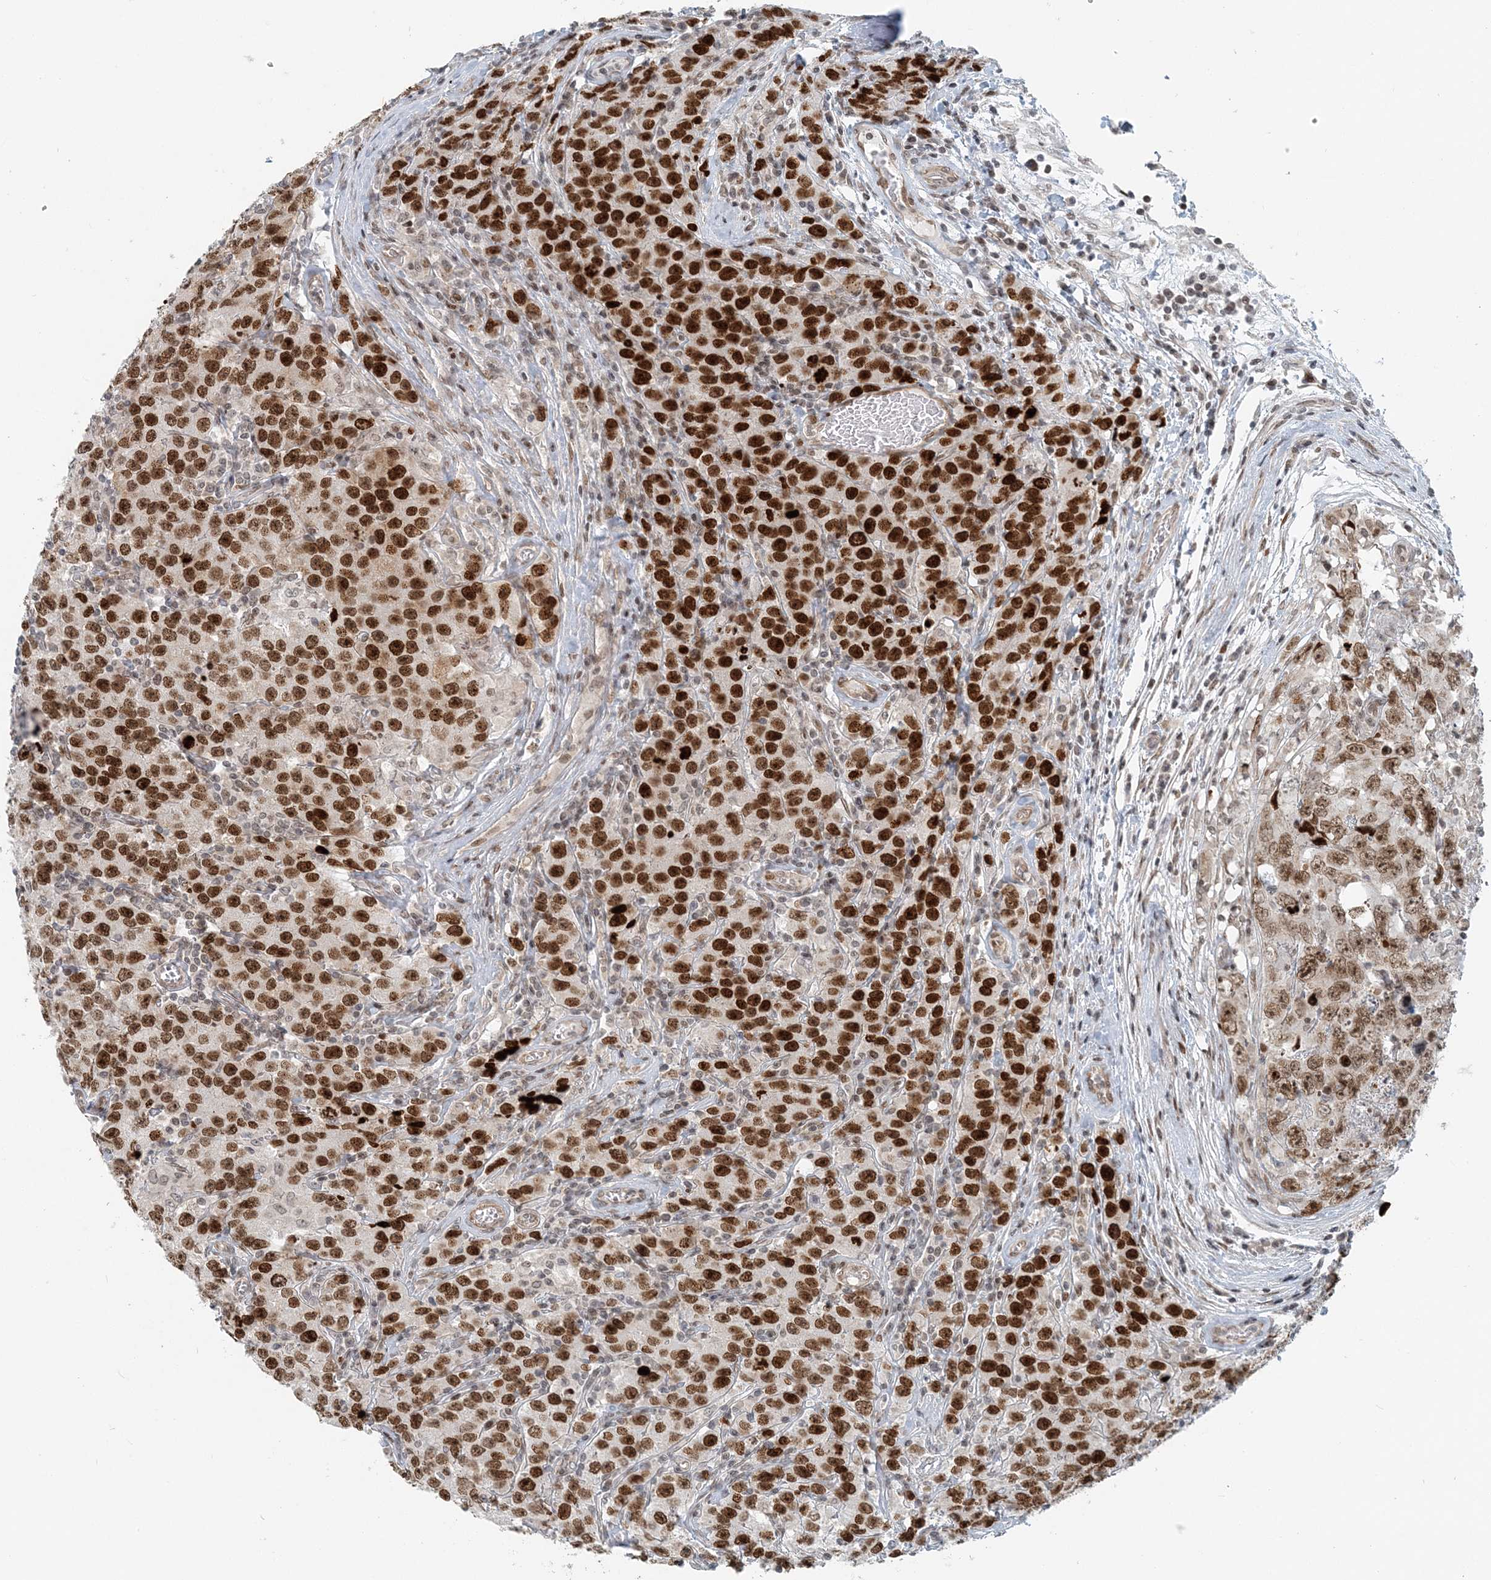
{"staining": {"intensity": "strong", "quantity": ">75%", "location": "nuclear"}, "tissue": "testis cancer", "cell_type": "Tumor cells", "image_type": "cancer", "snomed": [{"axis": "morphology", "description": "Seminoma, NOS"}, {"axis": "morphology", "description": "Carcinoma, Embryonal, NOS"}, {"axis": "topography", "description": "Testis"}], "caption": "High-power microscopy captured an immunohistochemistry (IHC) histopathology image of testis cancer (embryonal carcinoma), revealing strong nuclear expression in approximately >75% of tumor cells.", "gene": "BAZ1B", "patient": {"sex": "male", "age": 43}}